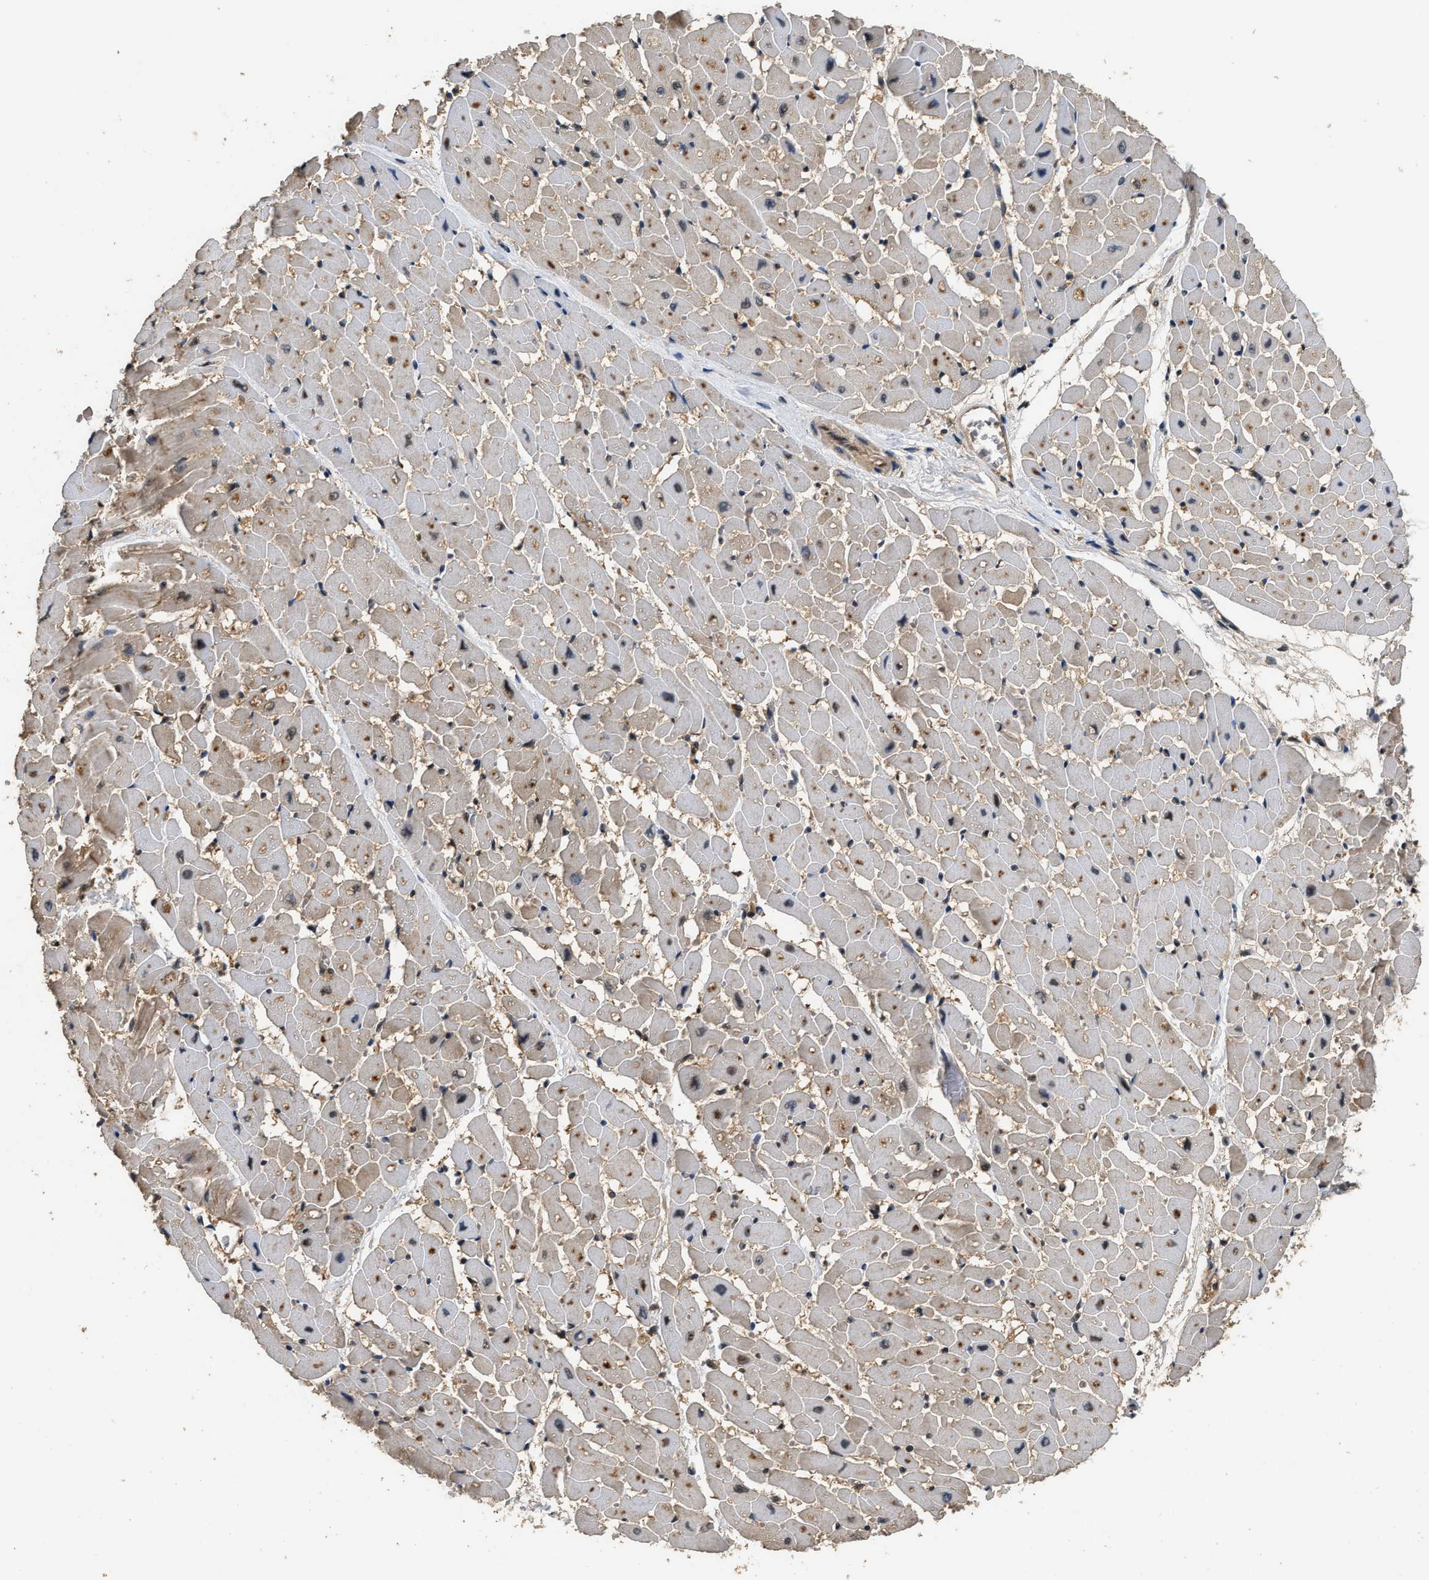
{"staining": {"intensity": "moderate", "quantity": "25%-75%", "location": "cytoplasmic/membranous"}, "tissue": "heart muscle", "cell_type": "Cardiomyocytes", "image_type": "normal", "snomed": [{"axis": "morphology", "description": "Normal tissue, NOS"}, {"axis": "topography", "description": "Heart"}], "caption": "A histopathology image of human heart muscle stained for a protein shows moderate cytoplasmic/membranous brown staining in cardiomyocytes.", "gene": "DNAJC2", "patient": {"sex": "male", "age": 45}}